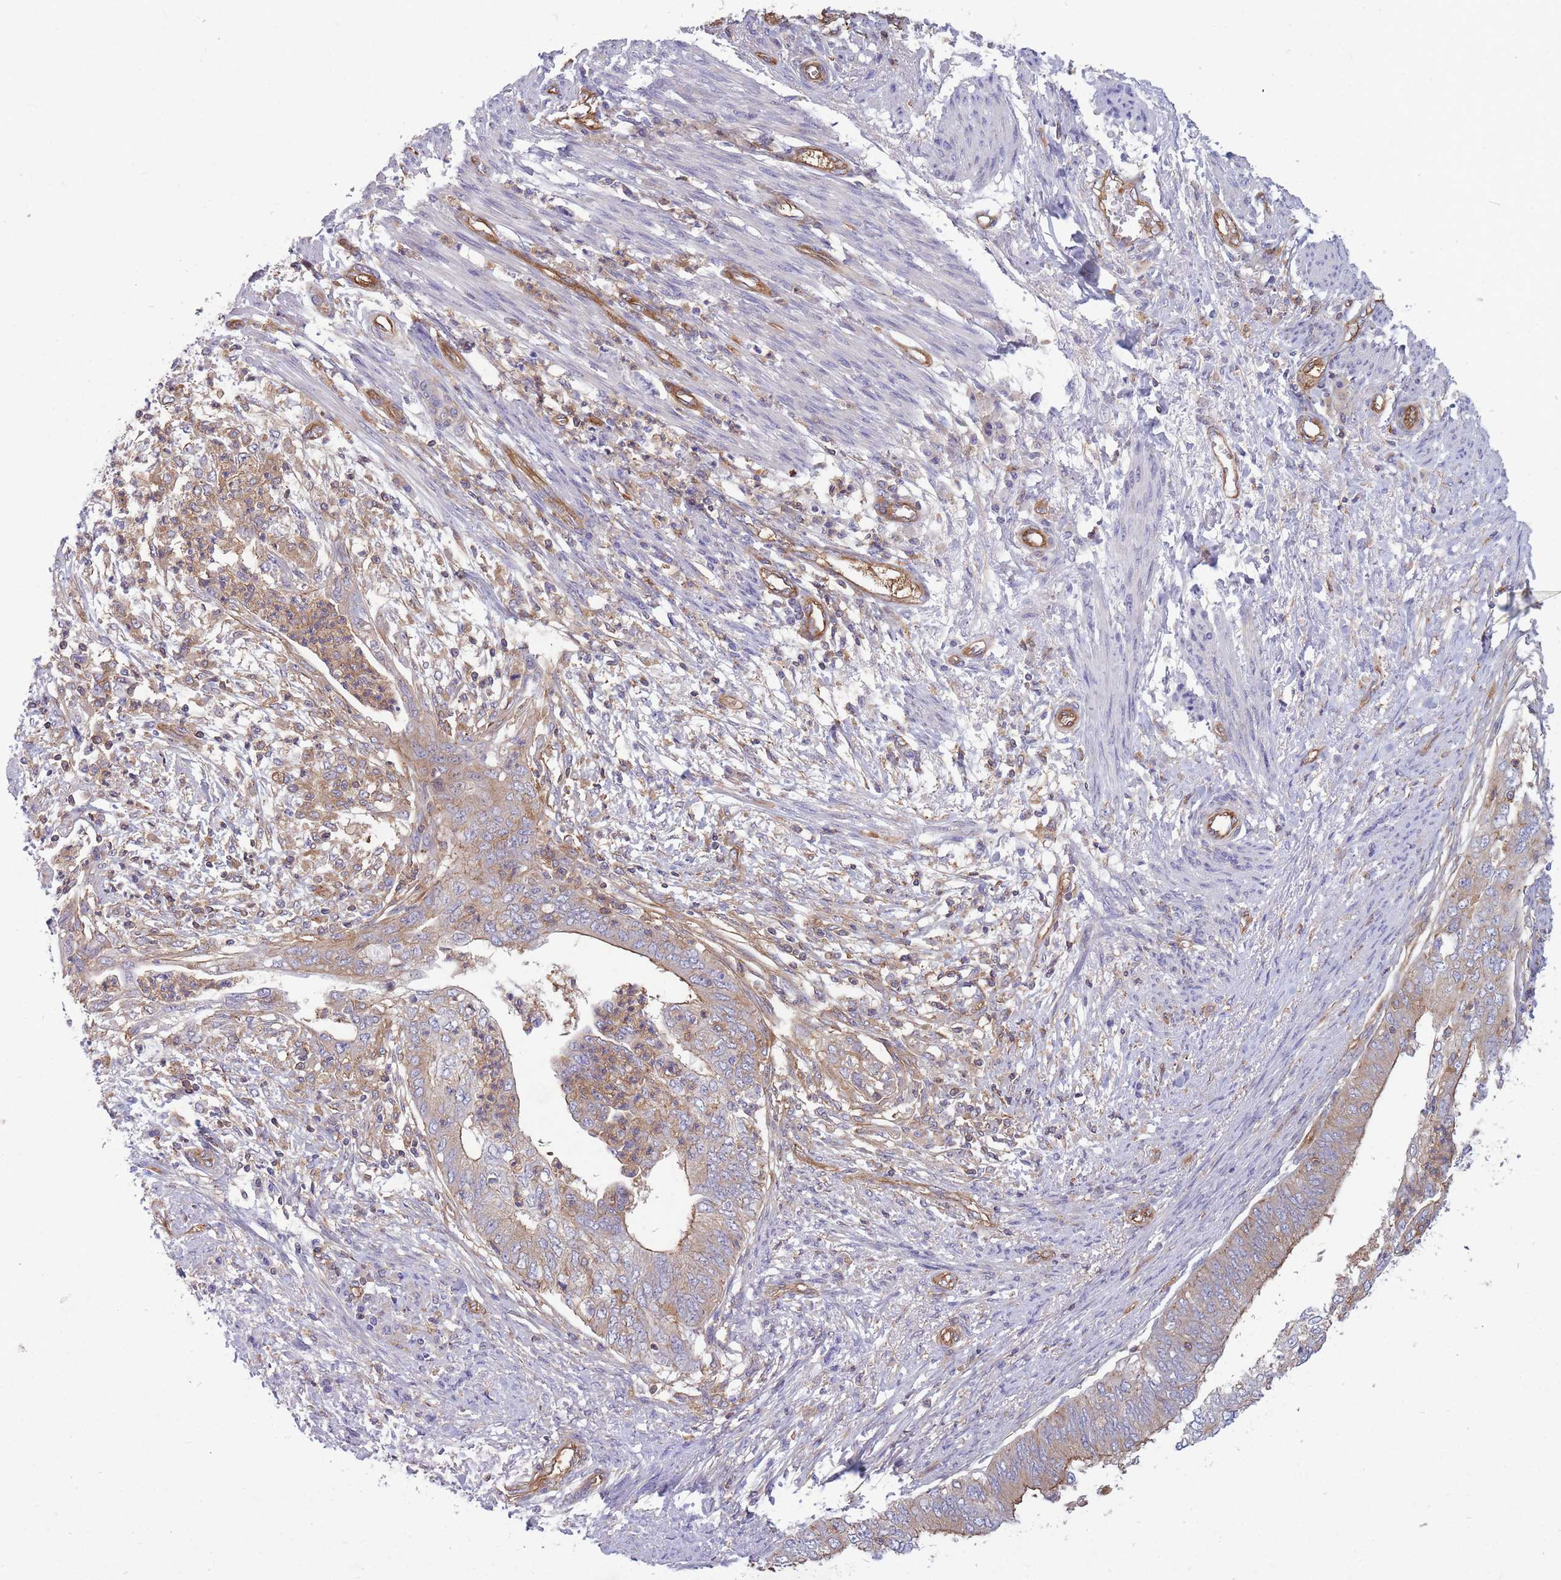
{"staining": {"intensity": "moderate", "quantity": "25%-75%", "location": "cytoplasmic/membranous"}, "tissue": "endometrial cancer", "cell_type": "Tumor cells", "image_type": "cancer", "snomed": [{"axis": "morphology", "description": "Adenocarcinoma, NOS"}, {"axis": "topography", "description": "Endometrium"}], "caption": "Brown immunohistochemical staining in human endometrial cancer (adenocarcinoma) reveals moderate cytoplasmic/membranous positivity in approximately 25%-75% of tumor cells. The protein is shown in brown color, while the nuclei are stained blue.", "gene": "GGA1", "patient": {"sex": "female", "age": 68}}